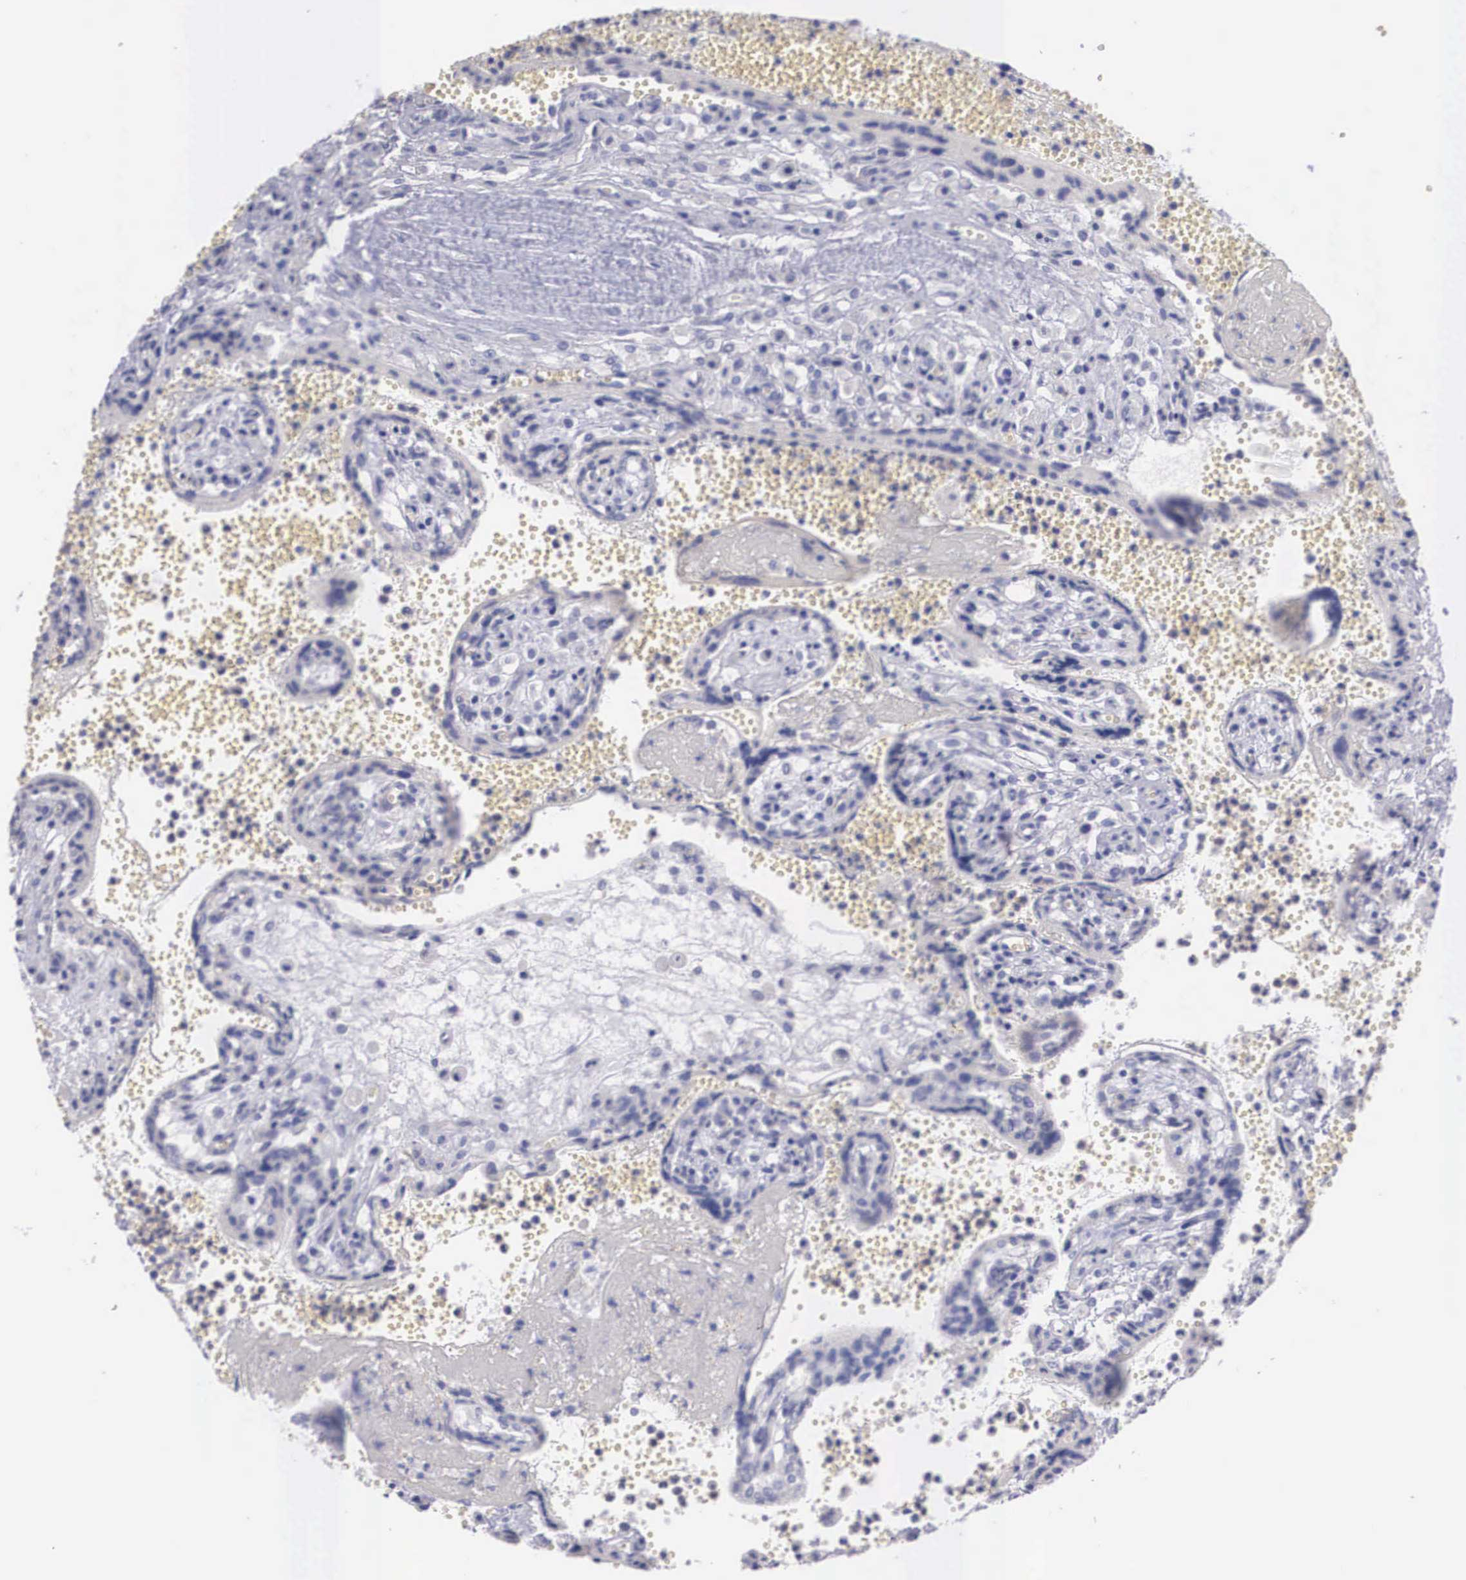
{"staining": {"intensity": "negative", "quantity": "none", "location": "none"}, "tissue": "placenta", "cell_type": "Decidual cells", "image_type": "normal", "snomed": [{"axis": "morphology", "description": "Normal tissue, NOS"}, {"axis": "topography", "description": "Placenta"}], "caption": "Image shows no significant protein positivity in decidual cells of unremarkable placenta. (DAB IHC, high magnification).", "gene": "REPS2", "patient": {"sex": "female", "age": 40}}